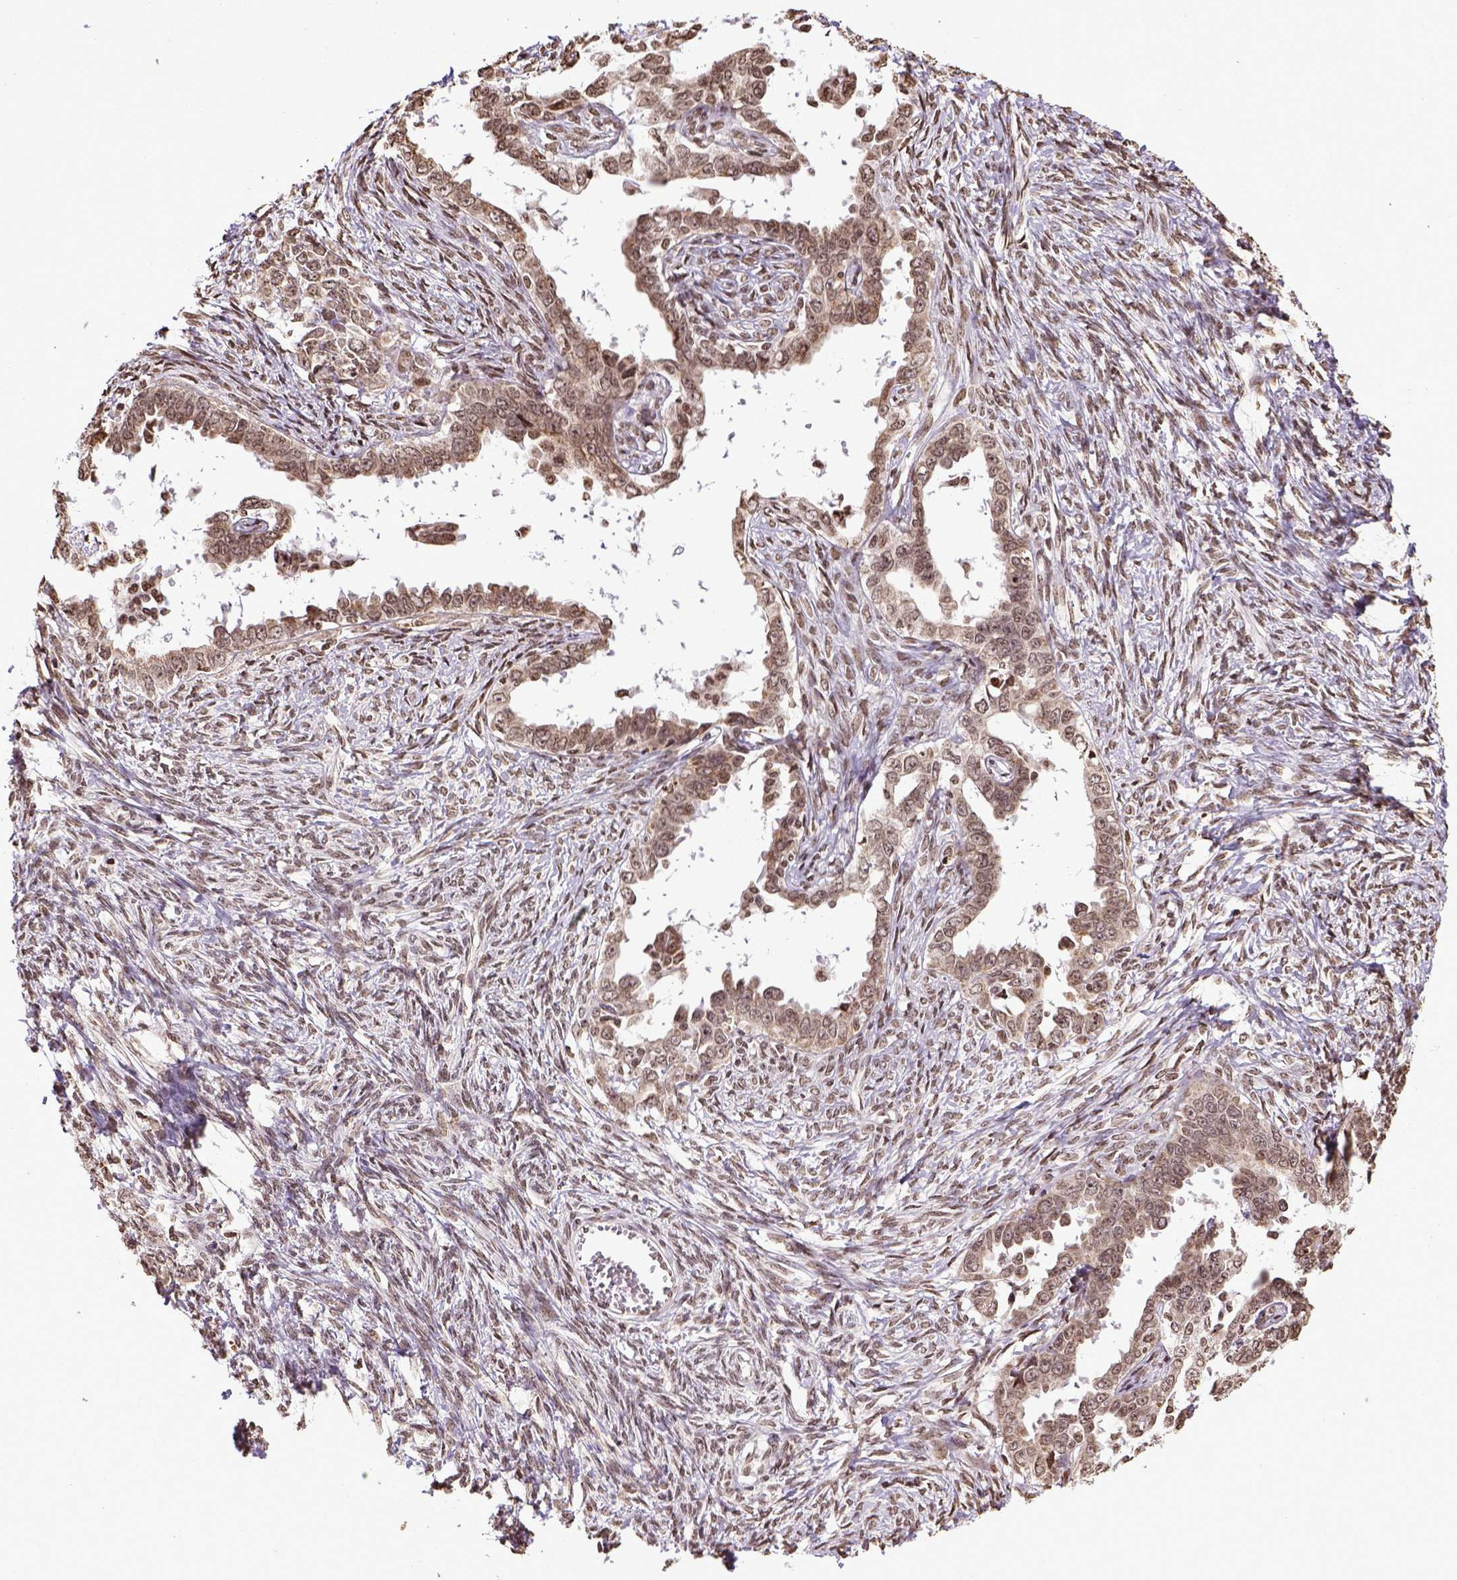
{"staining": {"intensity": "moderate", "quantity": ">75%", "location": "nuclear"}, "tissue": "ovarian cancer", "cell_type": "Tumor cells", "image_type": "cancer", "snomed": [{"axis": "morphology", "description": "Cystadenocarcinoma, serous, NOS"}, {"axis": "topography", "description": "Ovary"}], "caption": "This photomicrograph reveals IHC staining of ovarian serous cystadenocarcinoma, with medium moderate nuclear staining in approximately >75% of tumor cells.", "gene": "ZNF75D", "patient": {"sex": "female", "age": 69}}